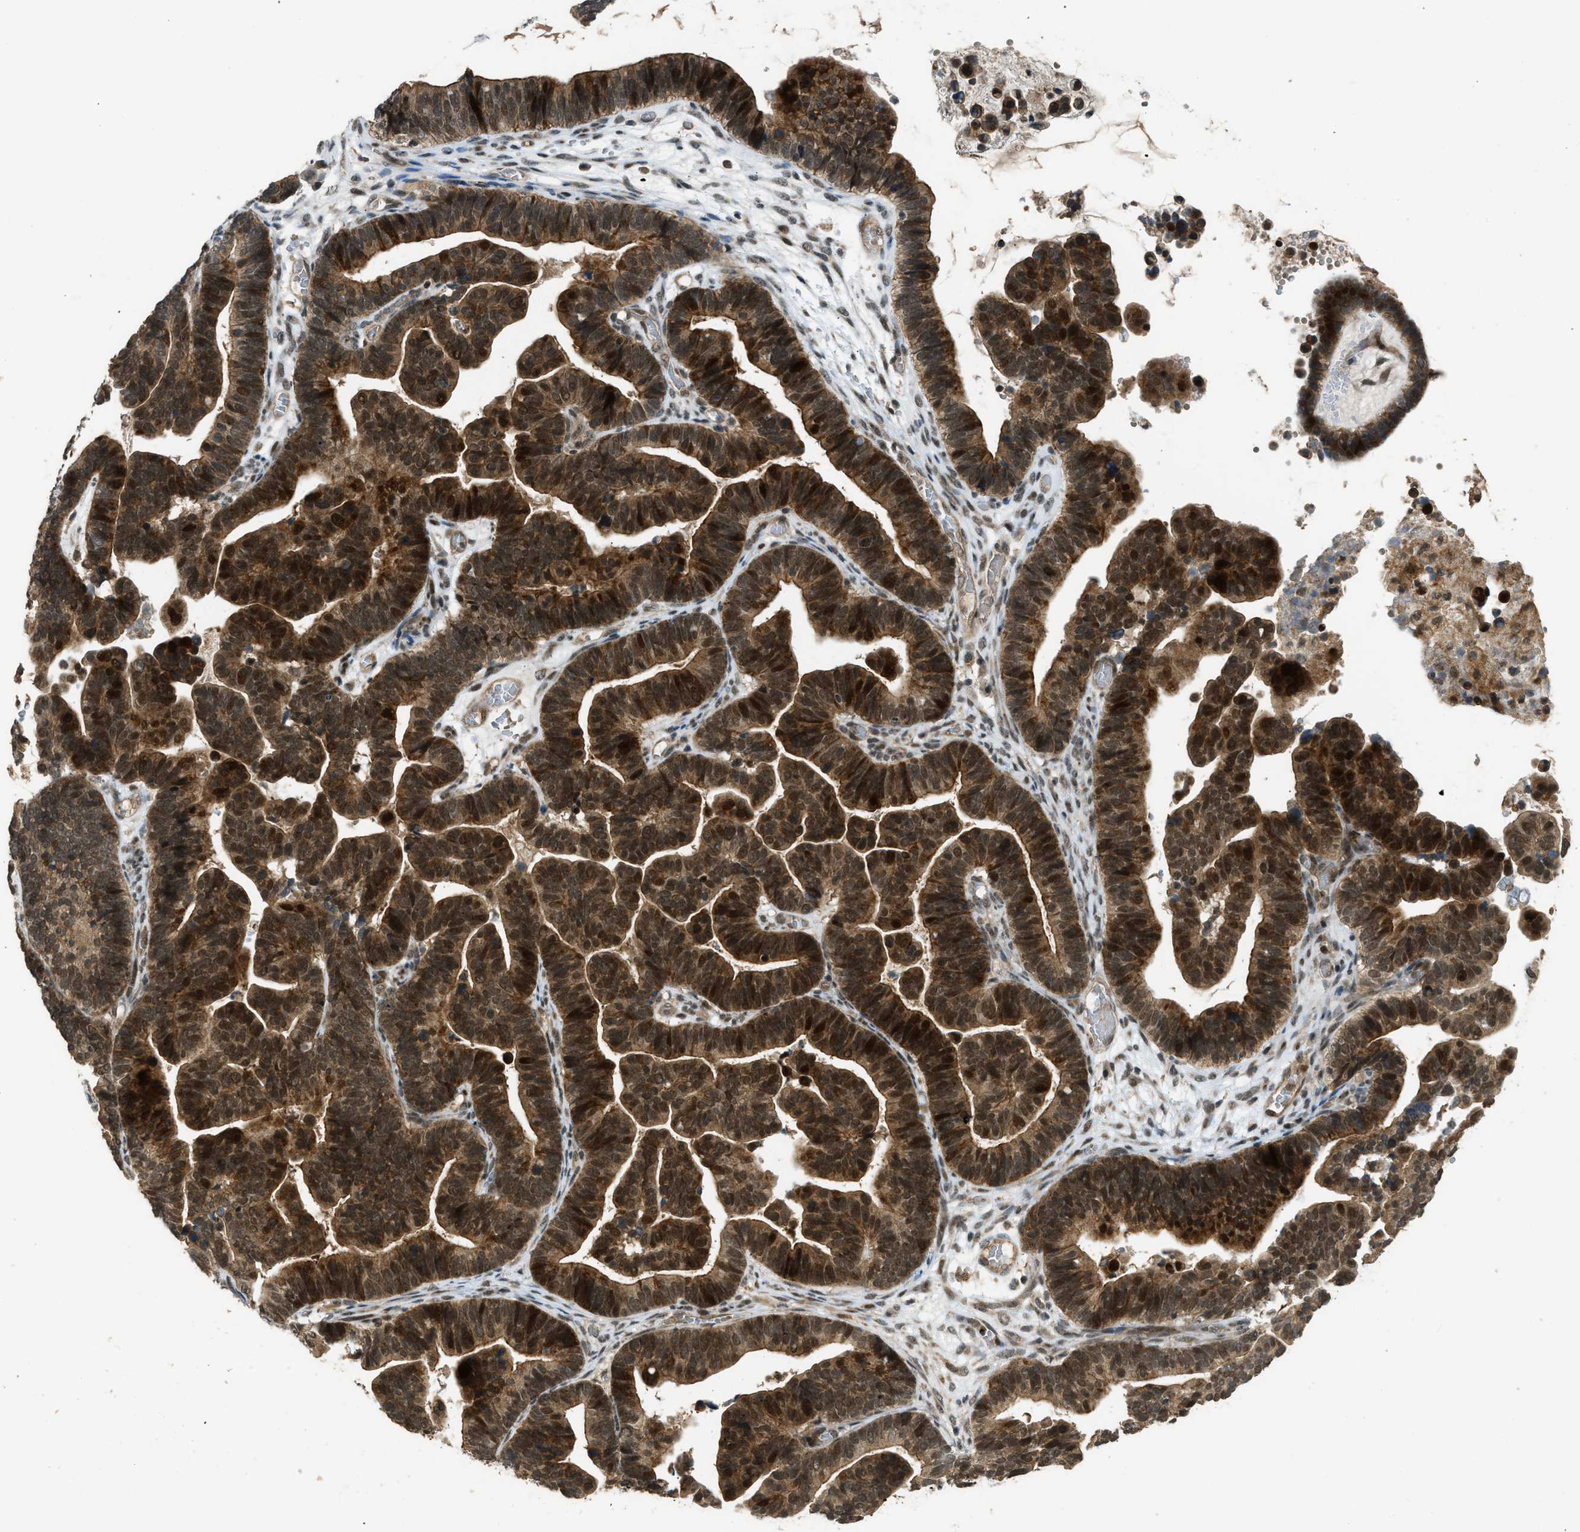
{"staining": {"intensity": "strong", "quantity": ">75%", "location": "cytoplasmic/membranous,nuclear"}, "tissue": "ovarian cancer", "cell_type": "Tumor cells", "image_type": "cancer", "snomed": [{"axis": "morphology", "description": "Cystadenocarcinoma, serous, NOS"}, {"axis": "topography", "description": "Ovary"}], "caption": "A micrograph showing strong cytoplasmic/membranous and nuclear expression in about >75% of tumor cells in ovarian cancer (serous cystadenocarcinoma), as visualized by brown immunohistochemical staining.", "gene": "GET1", "patient": {"sex": "female", "age": 56}}